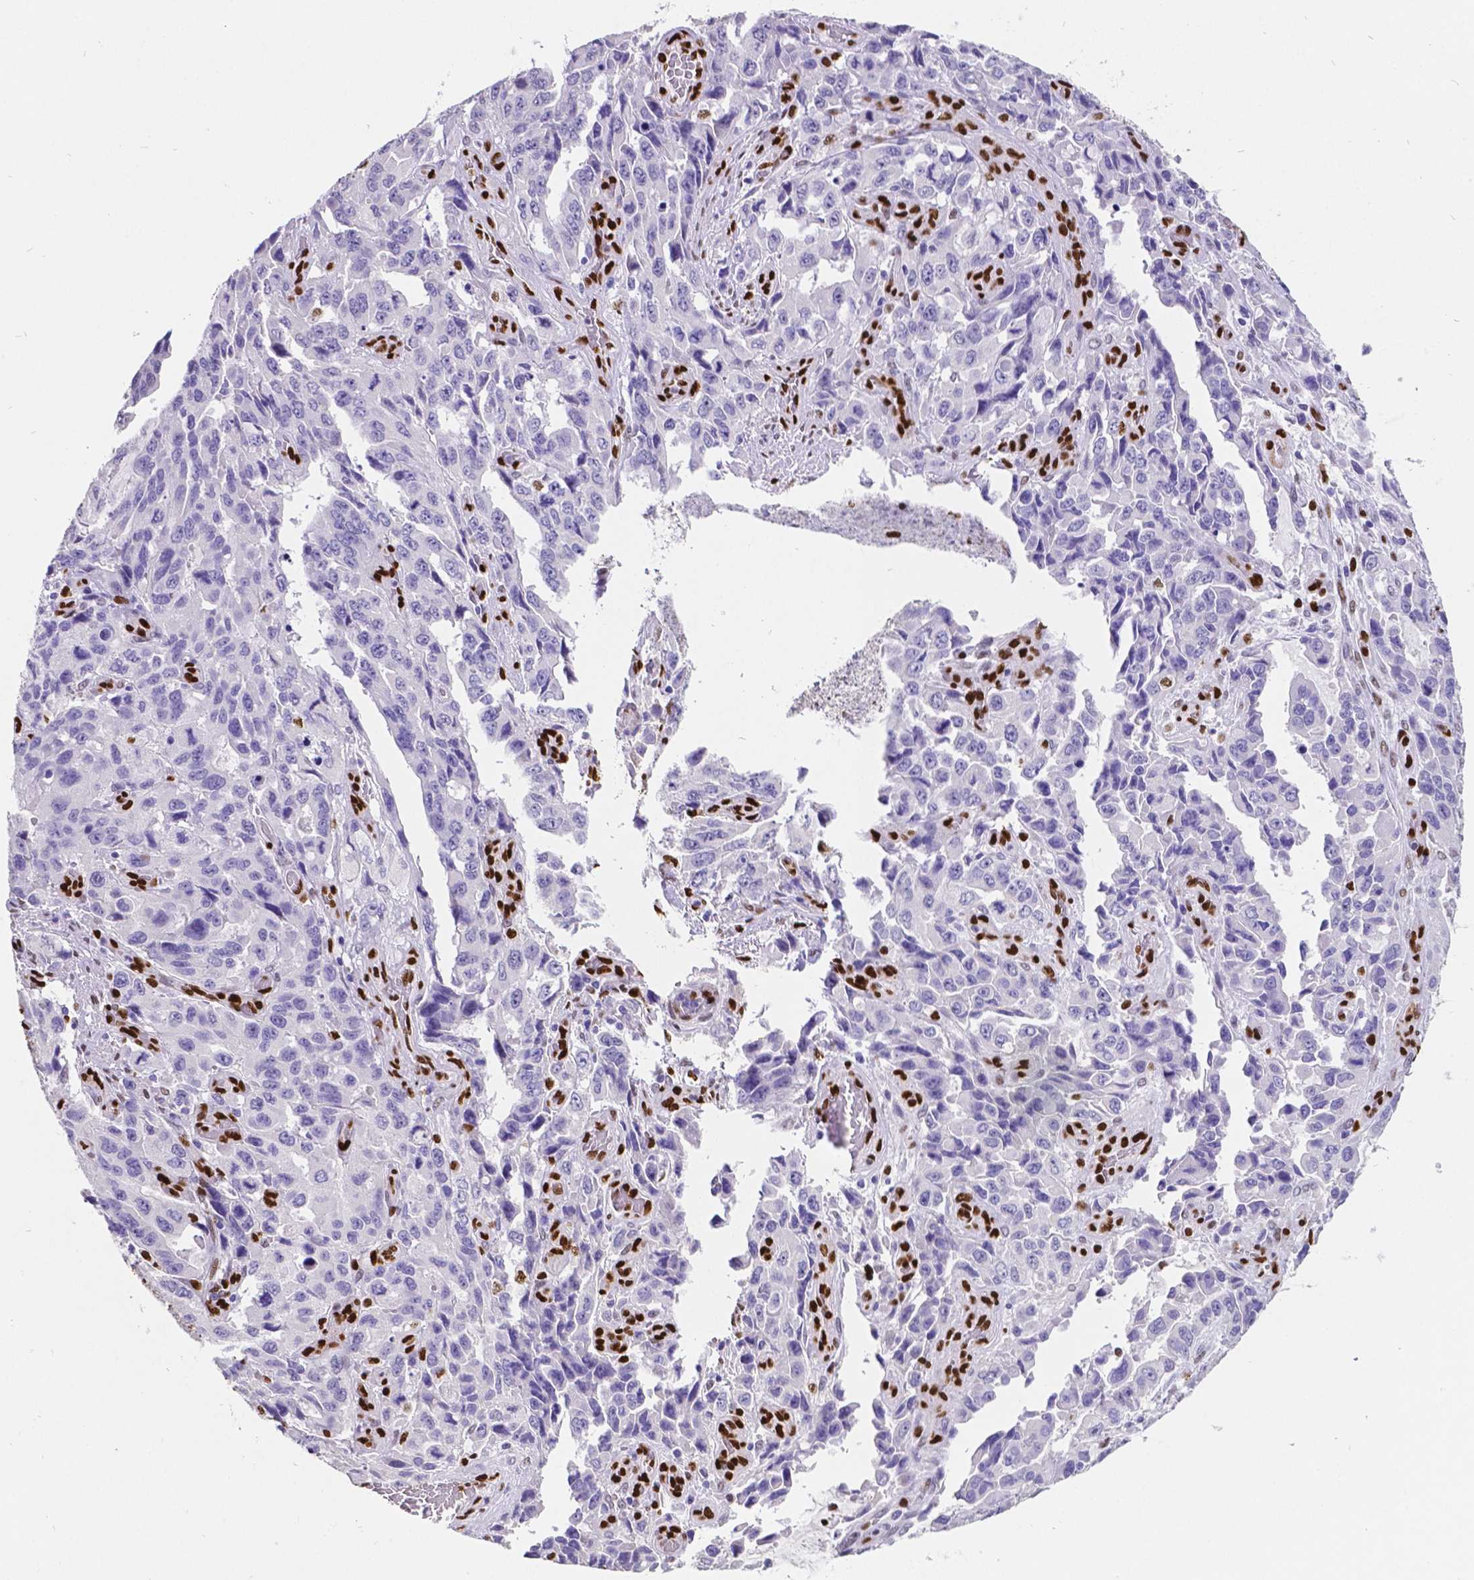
{"staining": {"intensity": "negative", "quantity": "none", "location": "none"}, "tissue": "stomach cancer", "cell_type": "Tumor cells", "image_type": "cancer", "snomed": [{"axis": "morphology", "description": "Adenocarcinoma, NOS"}, {"axis": "topography", "description": "Stomach, upper"}], "caption": "Protein analysis of stomach adenocarcinoma reveals no significant positivity in tumor cells.", "gene": "MEF2C", "patient": {"sex": "male", "age": 85}}